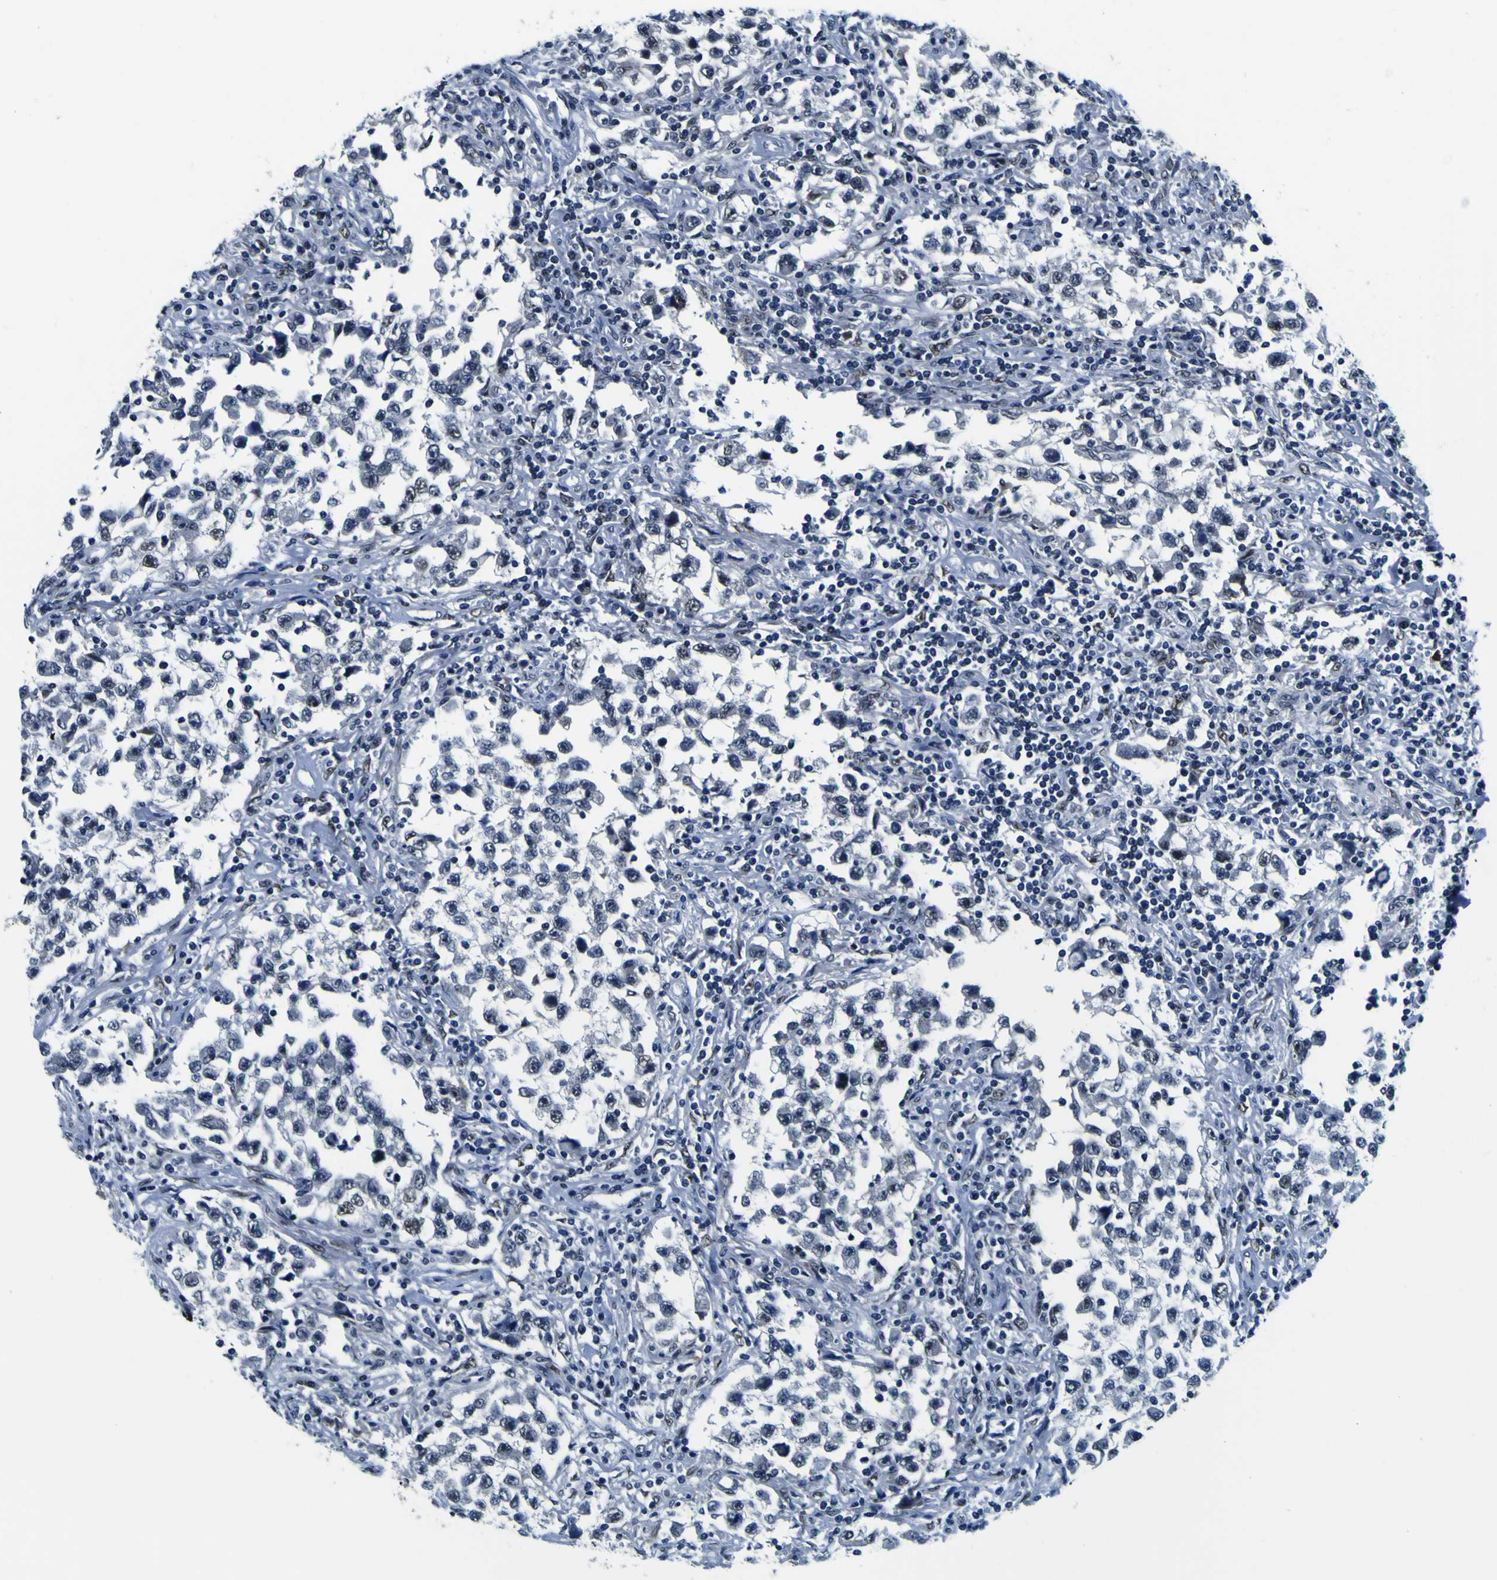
{"staining": {"intensity": "negative", "quantity": "none", "location": "none"}, "tissue": "testis cancer", "cell_type": "Tumor cells", "image_type": "cancer", "snomed": [{"axis": "morphology", "description": "Carcinoma, Embryonal, NOS"}, {"axis": "topography", "description": "Testis"}], "caption": "An immunohistochemistry (IHC) image of testis cancer is shown. There is no staining in tumor cells of testis cancer.", "gene": "CUL4B", "patient": {"sex": "male", "age": 21}}